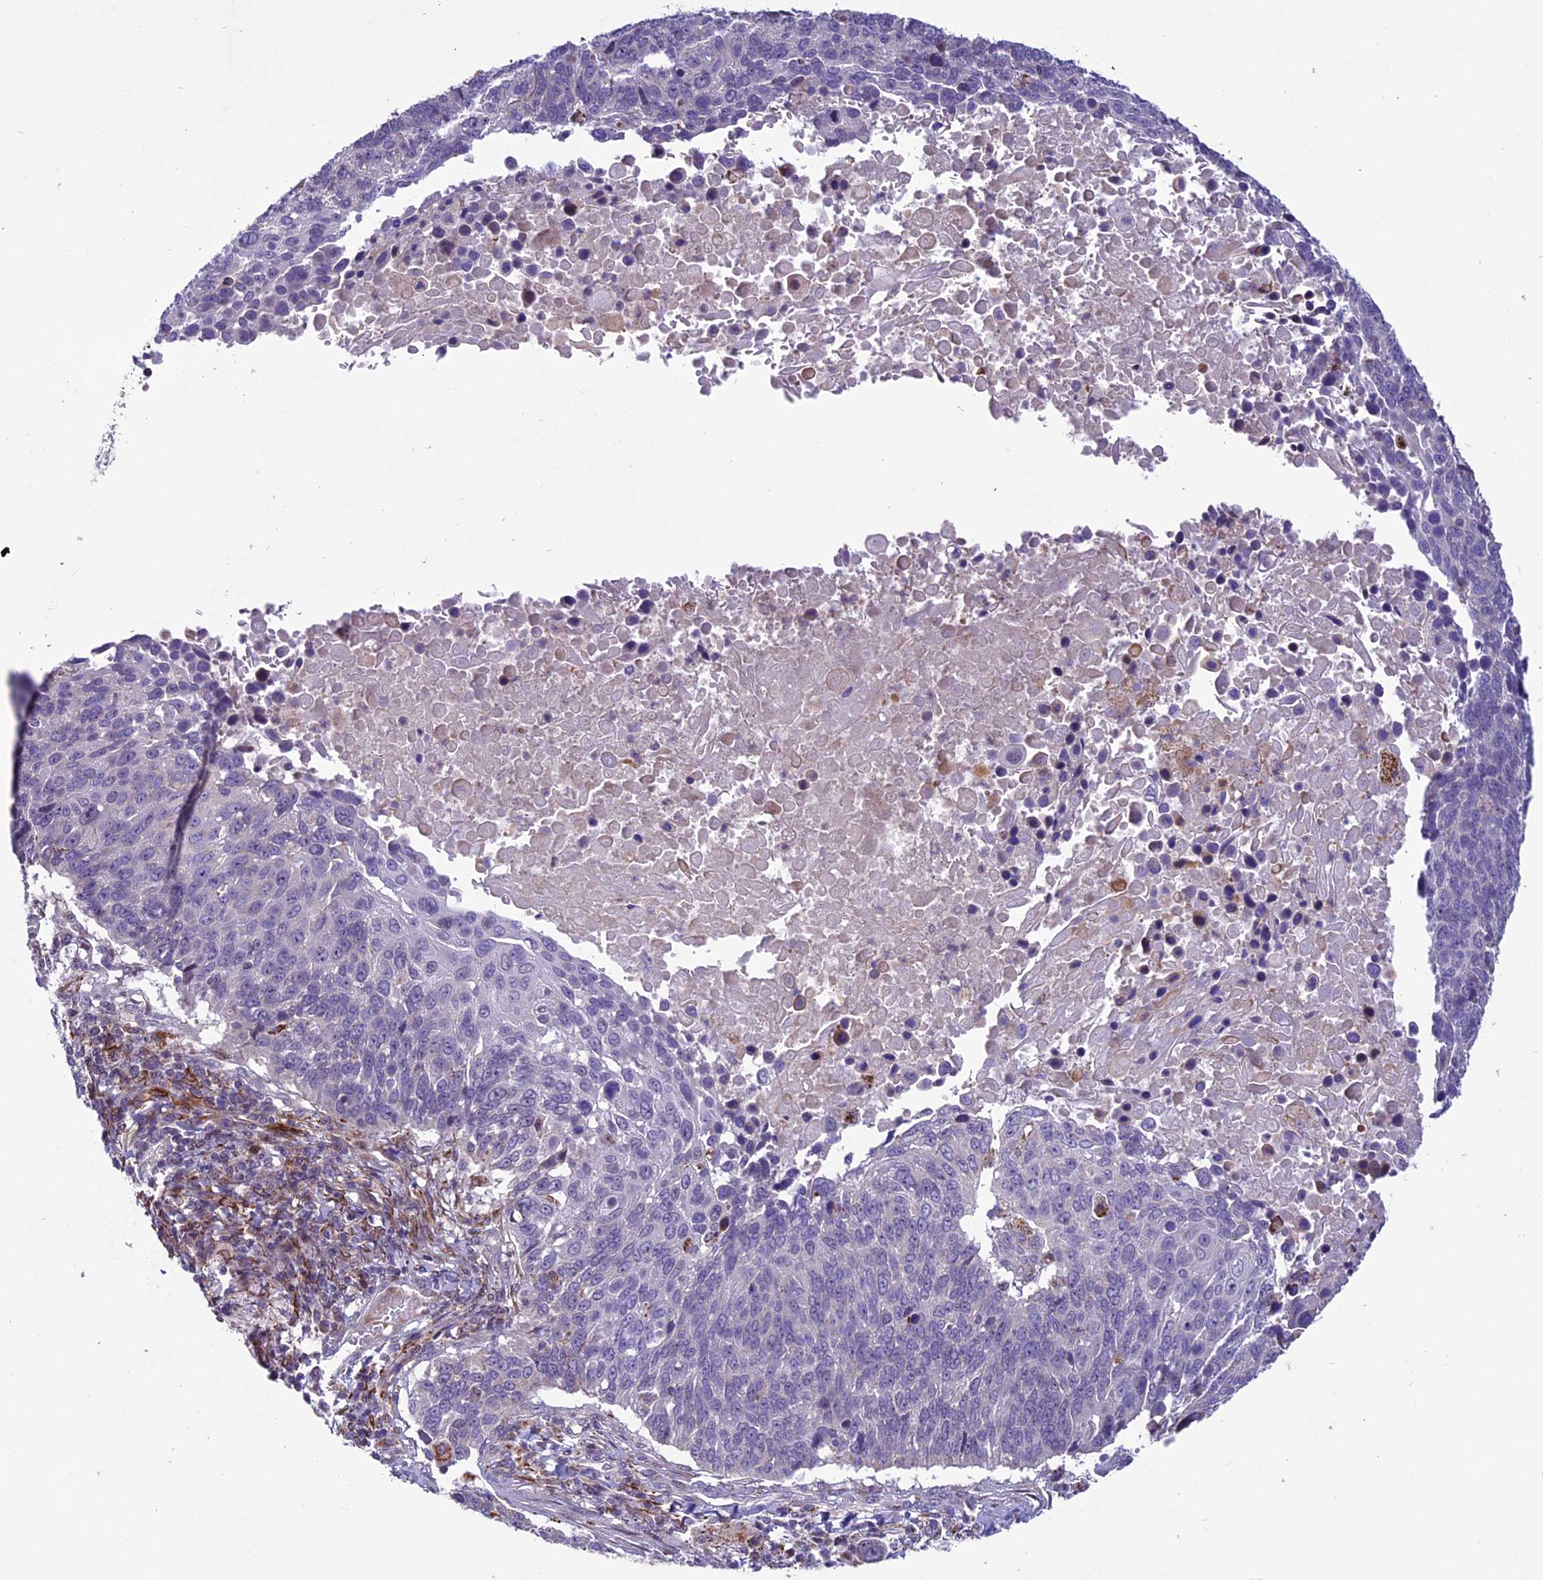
{"staining": {"intensity": "negative", "quantity": "none", "location": "none"}, "tissue": "lung cancer", "cell_type": "Tumor cells", "image_type": "cancer", "snomed": [{"axis": "morphology", "description": "Normal tissue, NOS"}, {"axis": "morphology", "description": "Squamous cell carcinoma, NOS"}, {"axis": "topography", "description": "Lymph node"}, {"axis": "topography", "description": "Lung"}], "caption": "Histopathology image shows no protein staining in tumor cells of lung cancer (squamous cell carcinoma) tissue.", "gene": "MIEF2", "patient": {"sex": "male", "age": 66}}